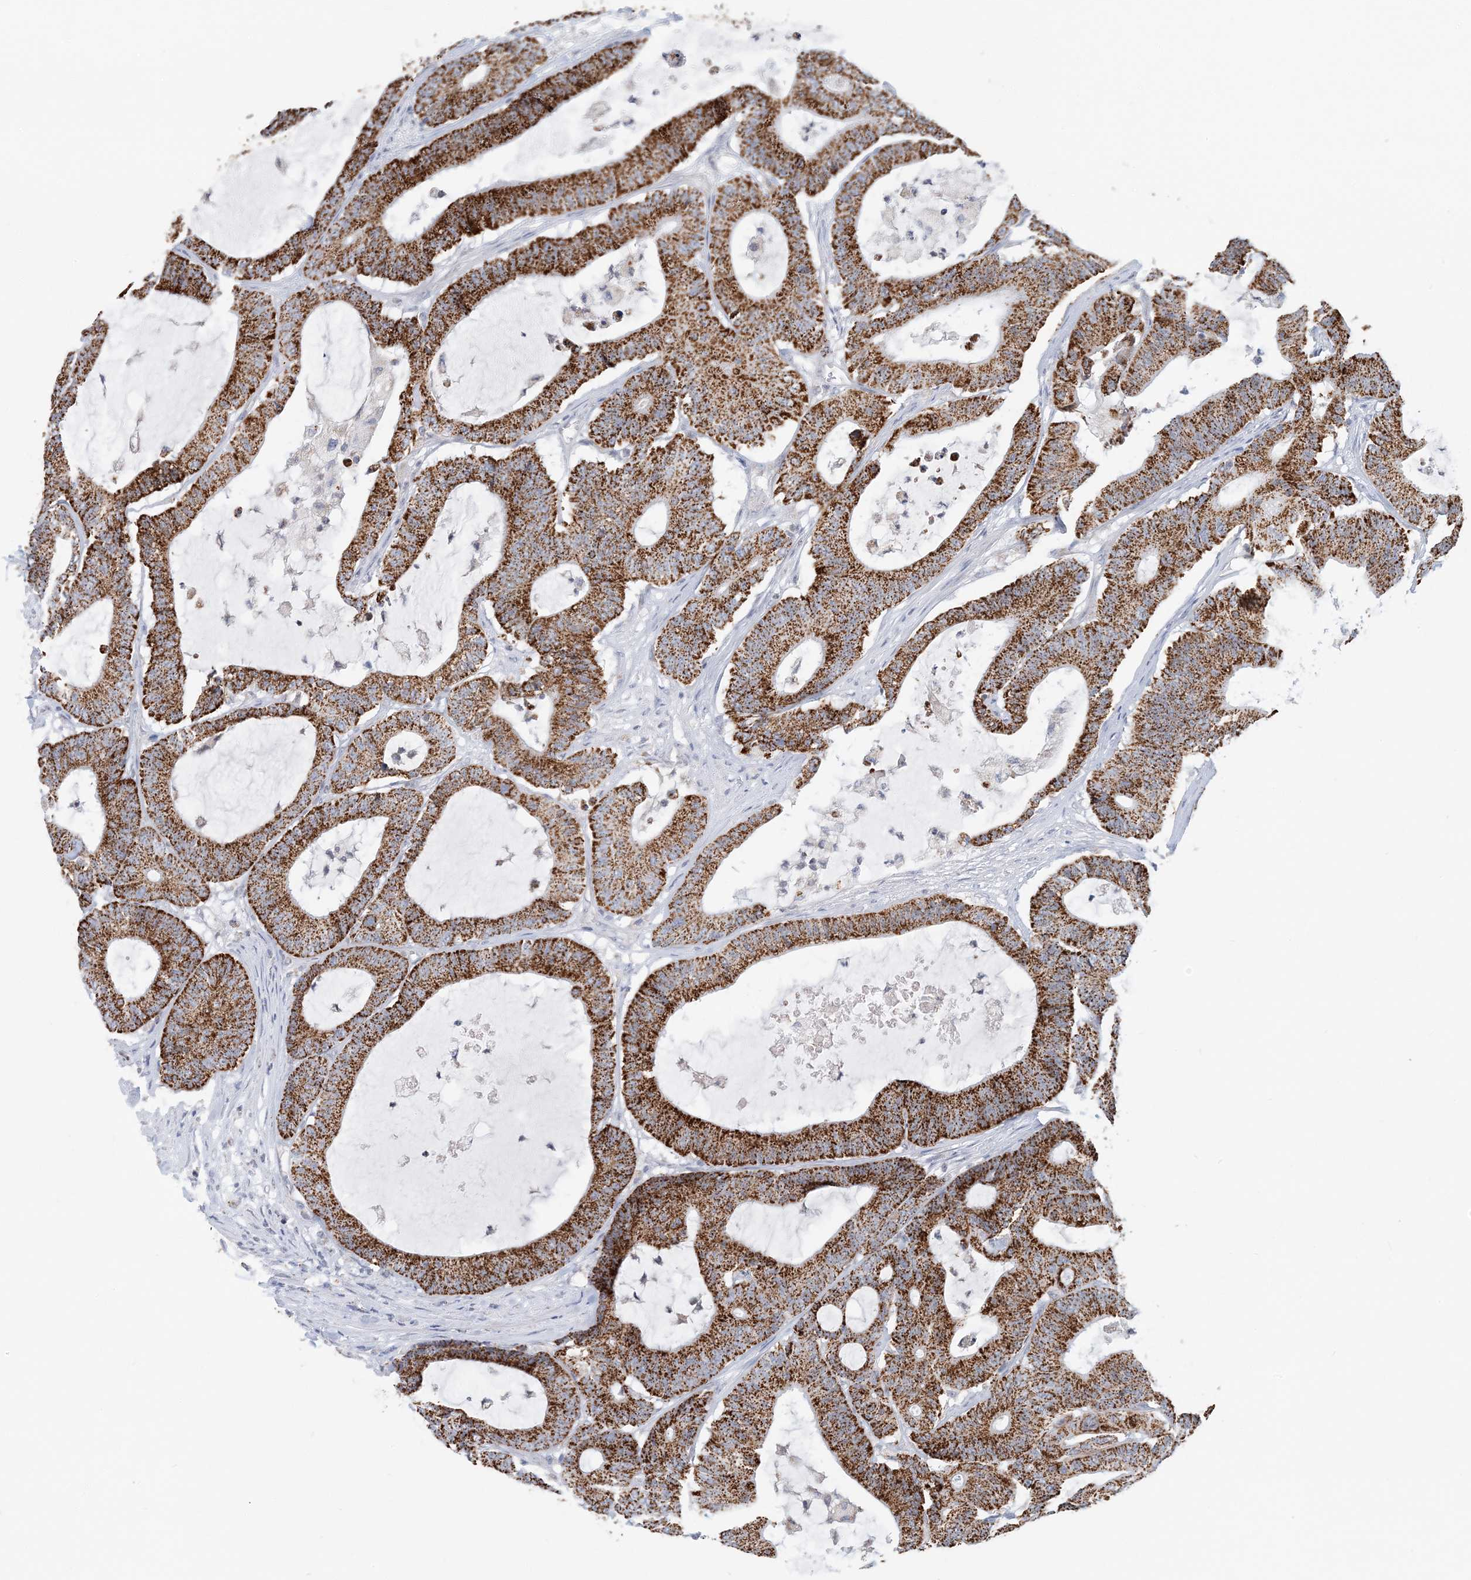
{"staining": {"intensity": "strong", "quantity": ">75%", "location": "cytoplasmic/membranous"}, "tissue": "colorectal cancer", "cell_type": "Tumor cells", "image_type": "cancer", "snomed": [{"axis": "morphology", "description": "Adenocarcinoma, NOS"}, {"axis": "topography", "description": "Colon"}], "caption": "Brown immunohistochemical staining in colorectal cancer displays strong cytoplasmic/membranous positivity in about >75% of tumor cells. The protein of interest is stained brown, and the nuclei are stained in blue (DAB IHC with brightfield microscopy, high magnification).", "gene": "BDH1", "patient": {"sex": "female", "age": 84}}